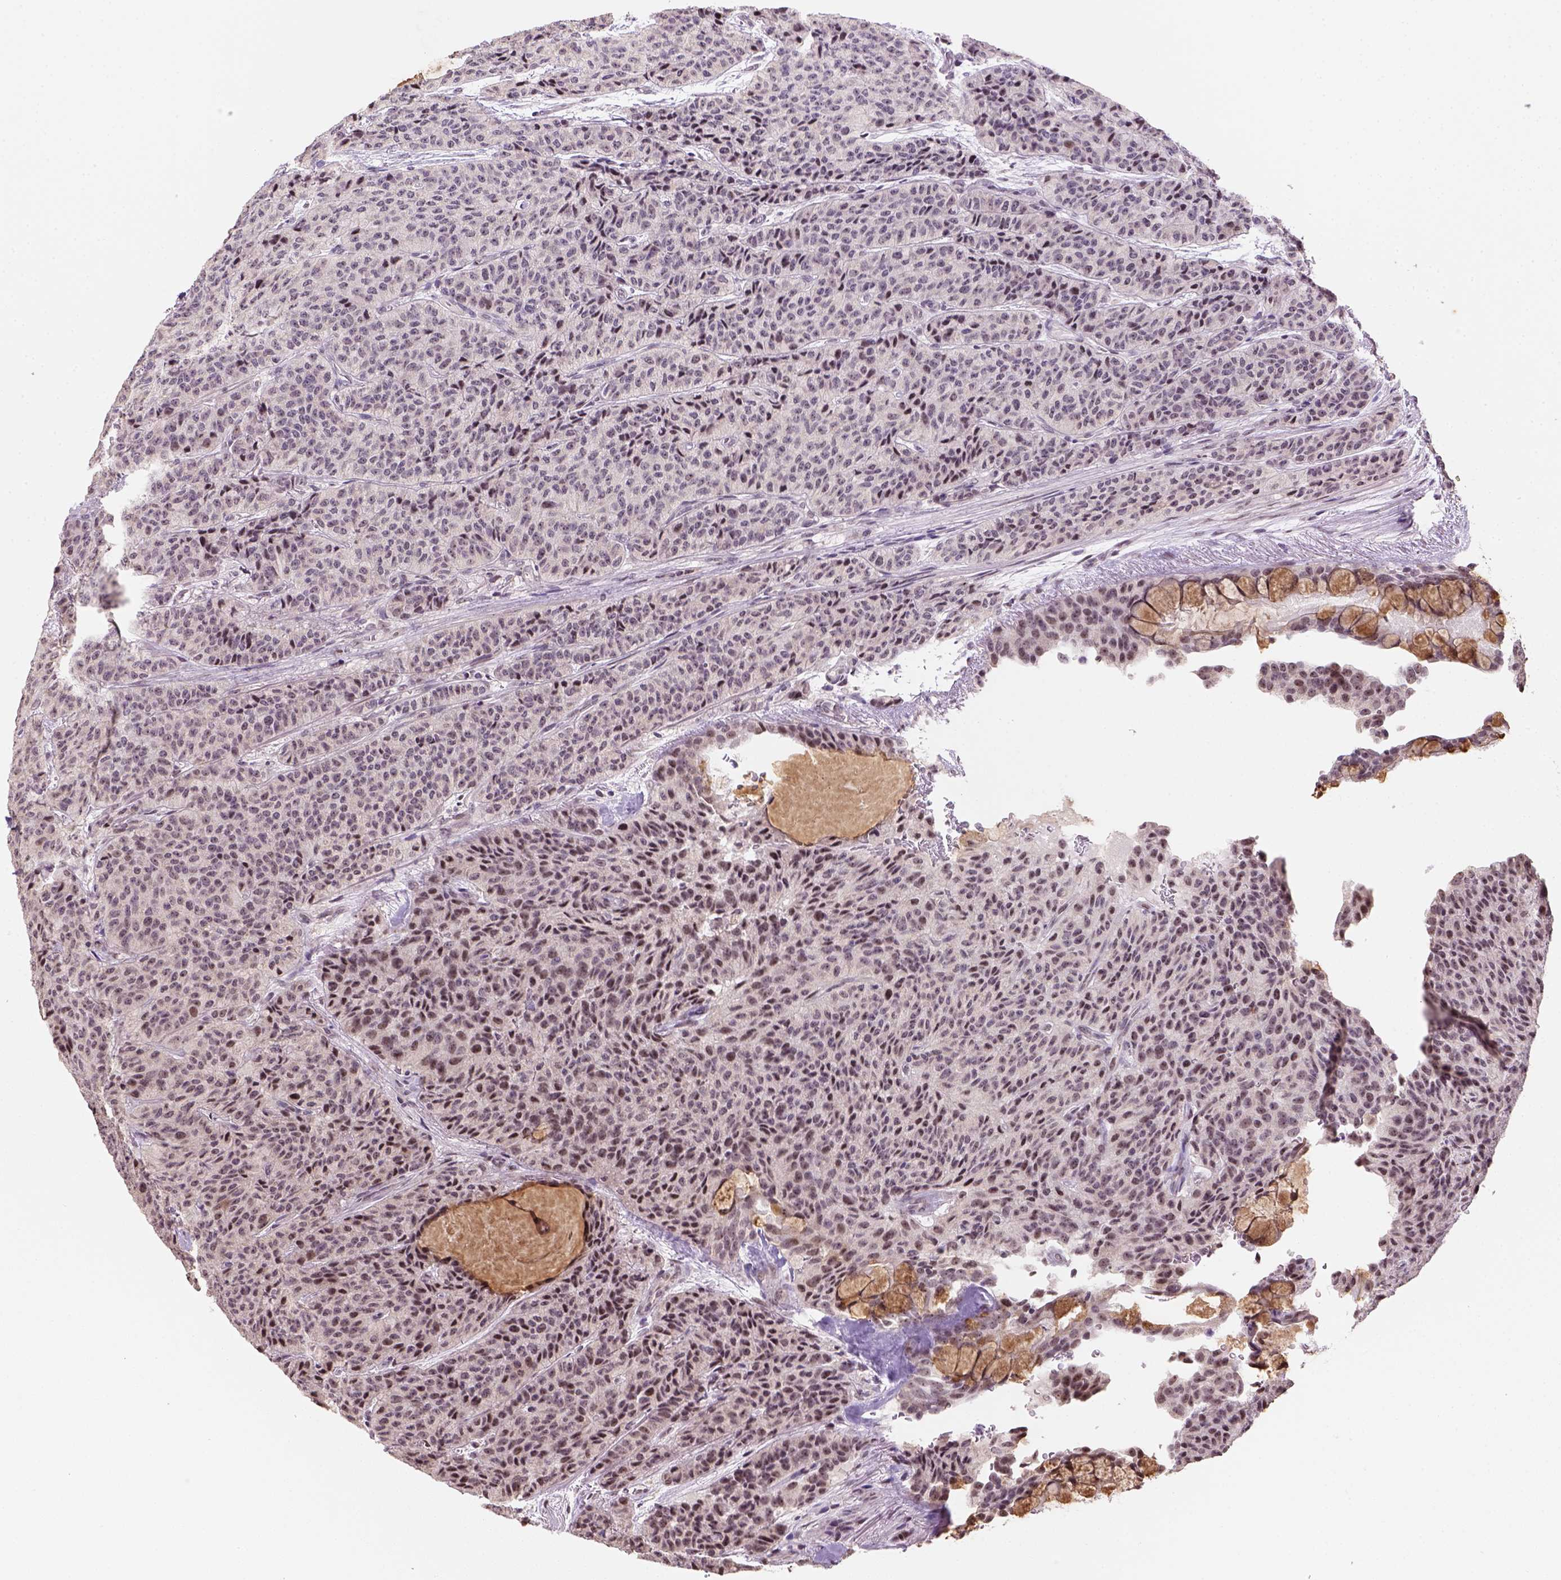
{"staining": {"intensity": "moderate", "quantity": "25%-75%", "location": "nuclear"}, "tissue": "carcinoid", "cell_type": "Tumor cells", "image_type": "cancer", "snomed": [{"axis": "morphology", "description": "Carcinoid, malignant, NOS"}, {"axis": "topography", "description": "Lung"}], "caption": "IHC image of human carcinoid stained for a protein (brown), which displays medium levels of moderate nuclear positivity in approximately 25%-75% of tumor cells.", "gene": "DDX50", "patient": {"sex": "male", "age": 71}}